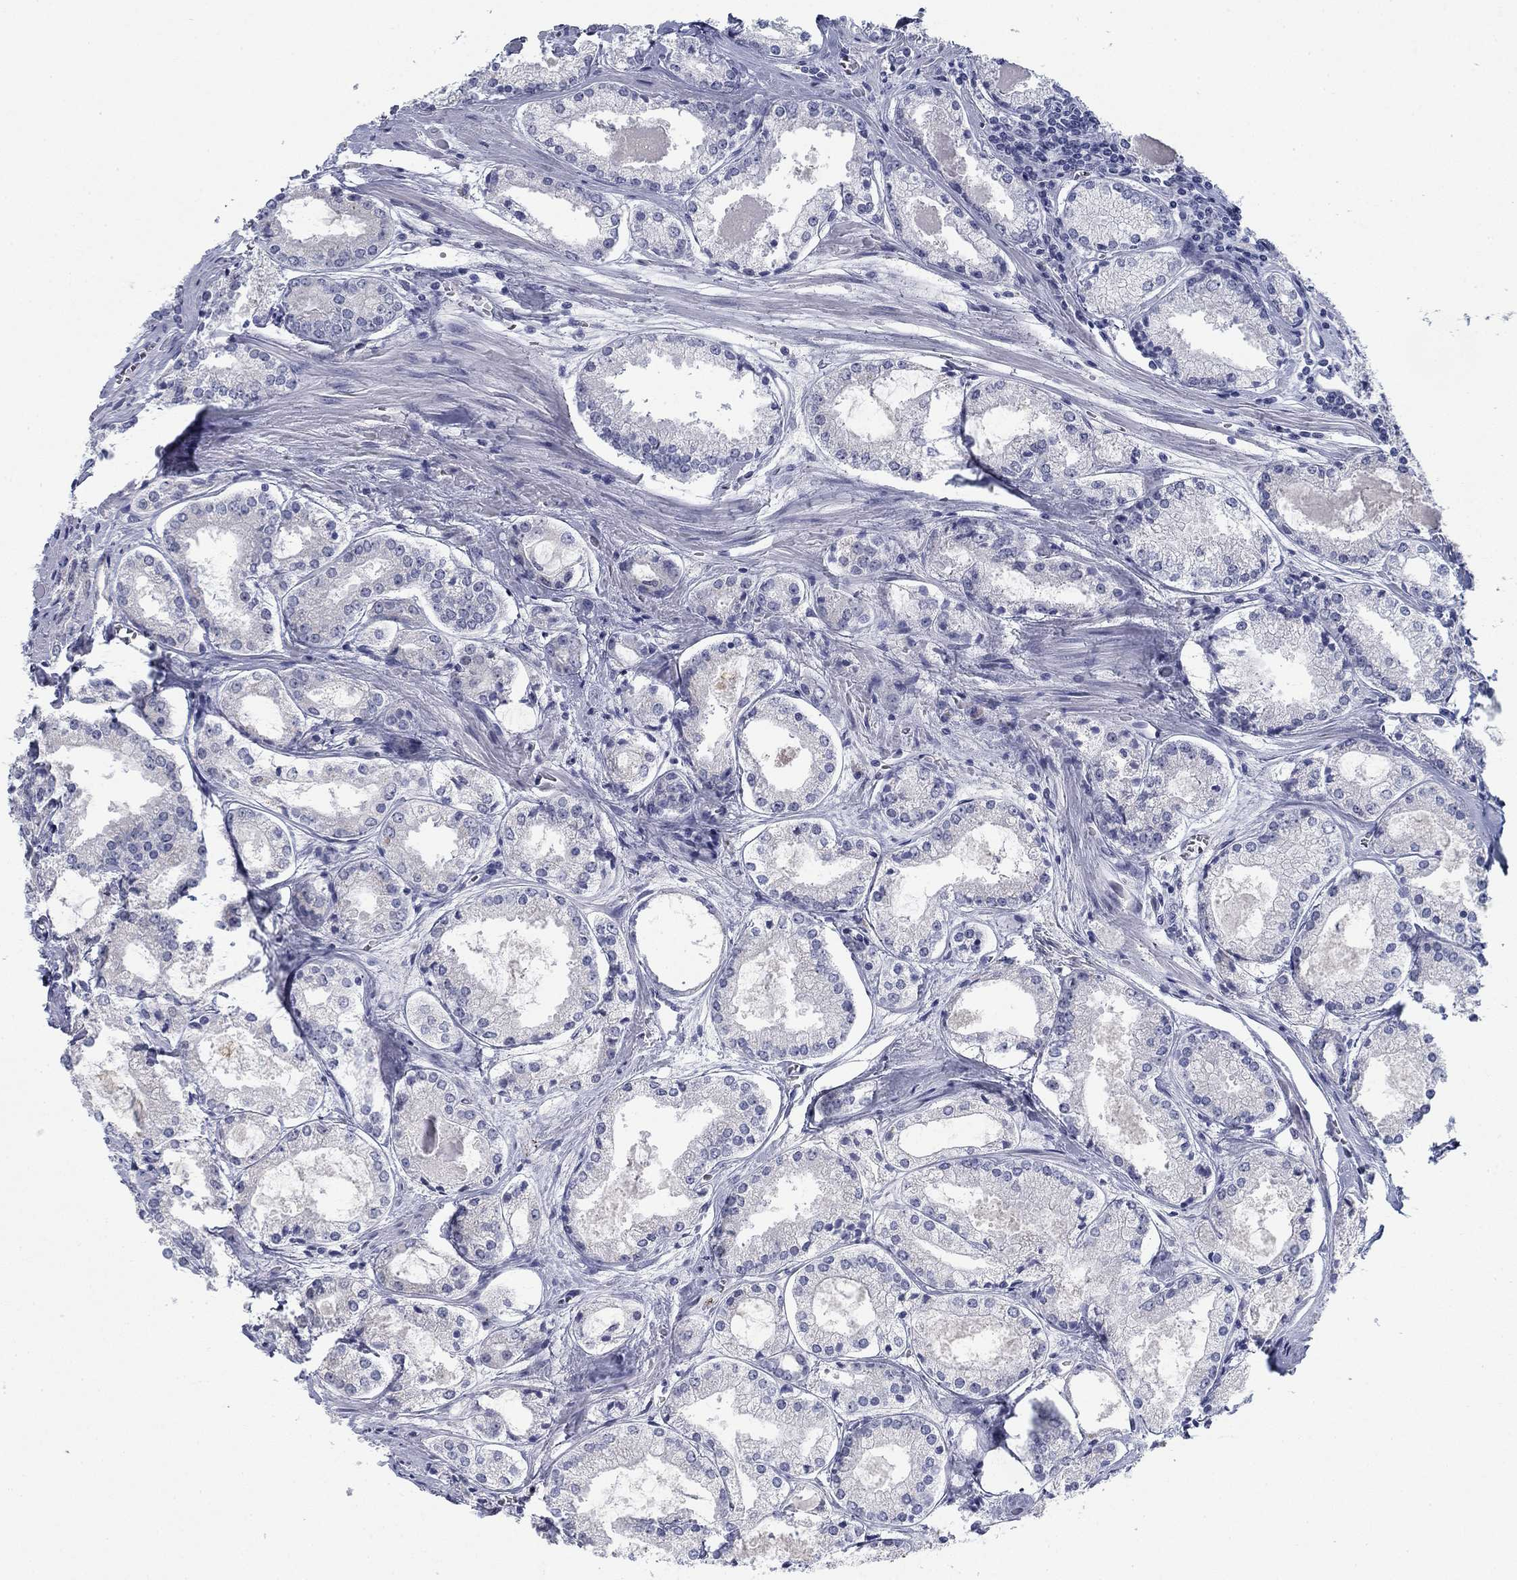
{"staining": {"intensity": "negative", "quantity": "none", "location": "none"}, "tissue": "prostate cancer", "cell_type": "Tumor cells", "image_type": "cancer", "snomed": [{"axis": "morphology", "description": "Adenocarcinoma, NOS"}, {"axis": "topography", "description": "Prostate"}], "caption": "Photomicrograph shows no protein expression in tumor cells of prostate cancer (adenocarcinoma) tissue.", "gene": "DNAL1", "patient": {"sex": "male", "age": 72}}